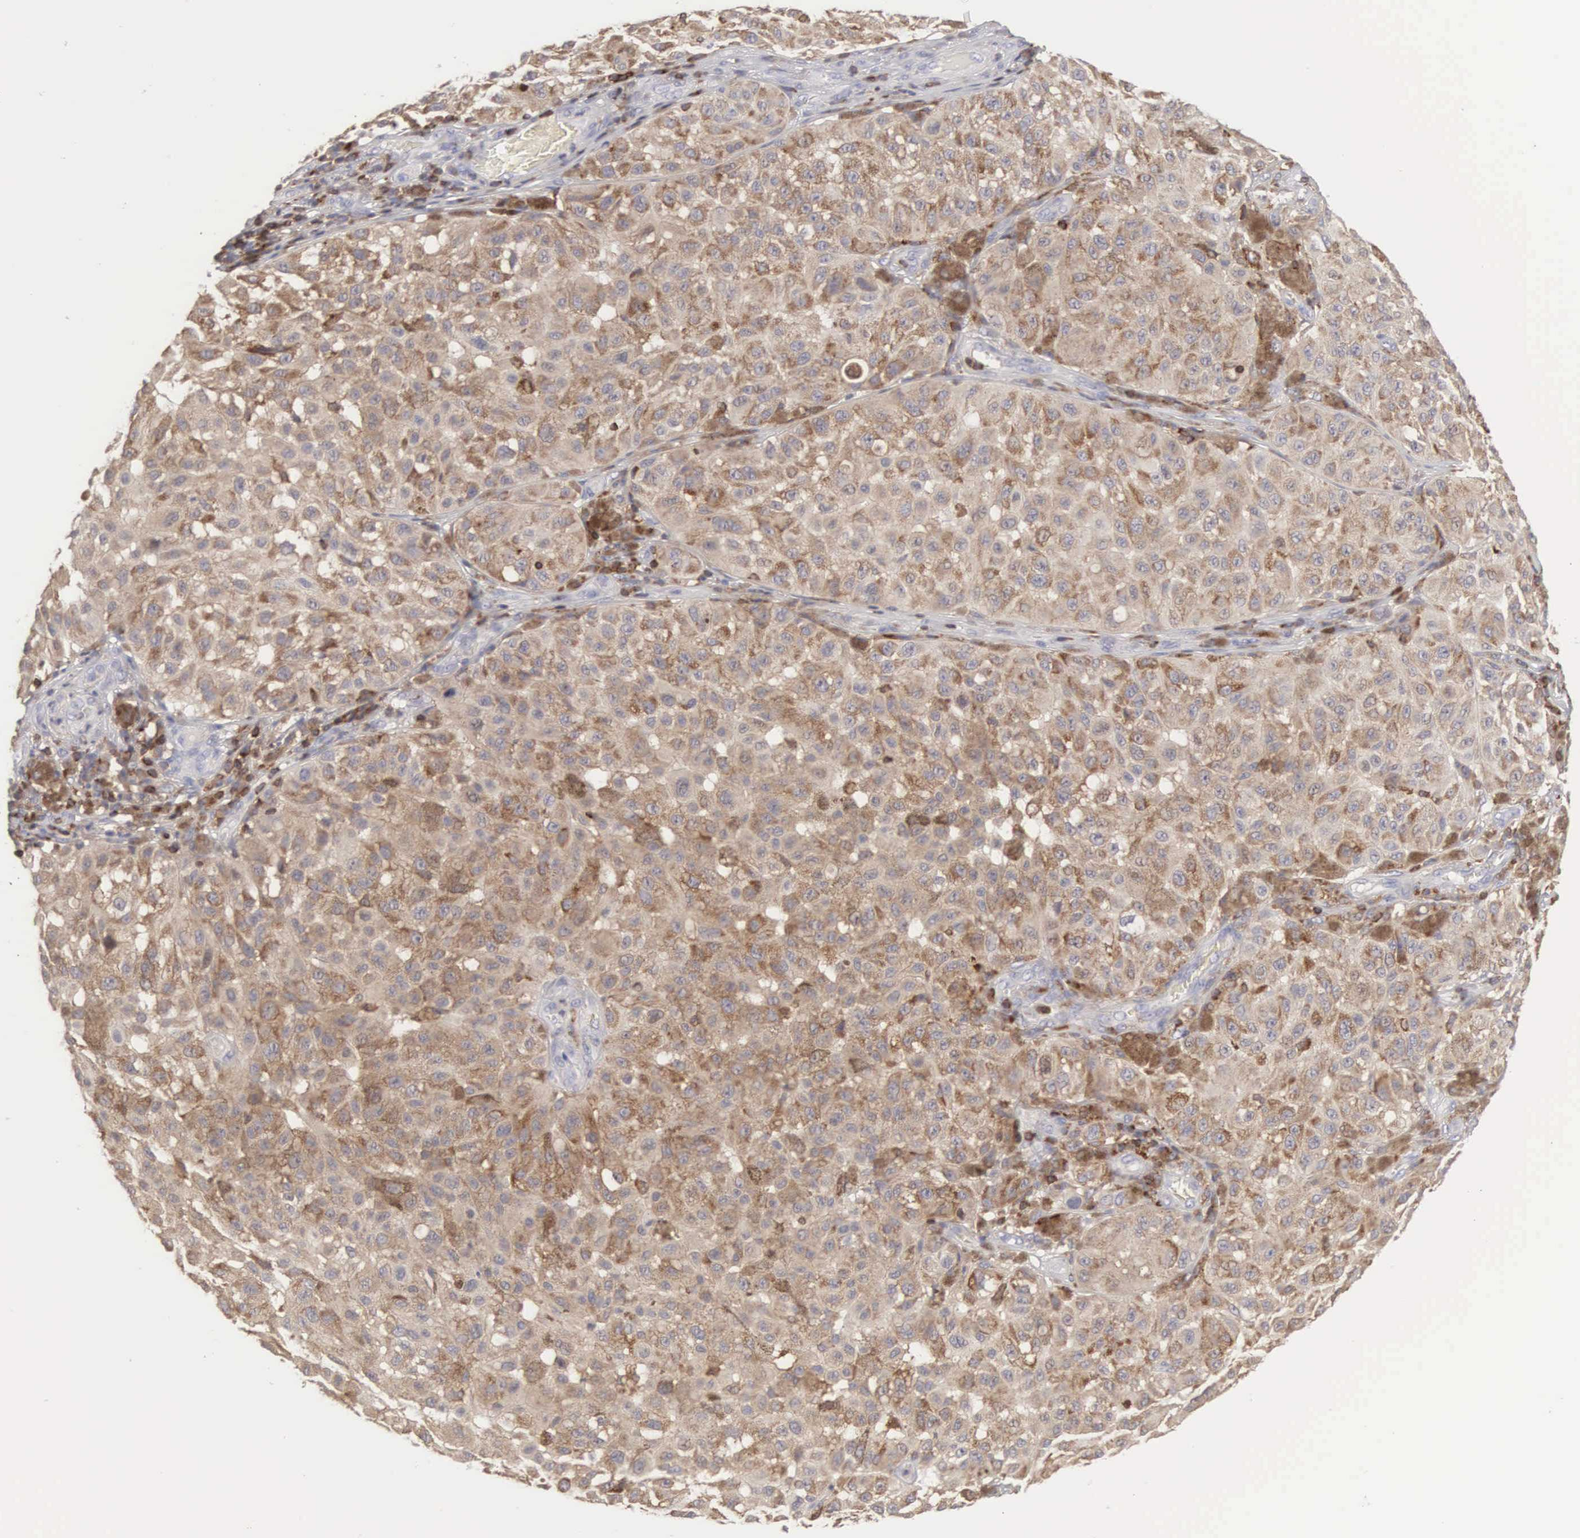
{"staining": {"intensity": "moderate", "quantity": ">75%", "location": "cytoplasmic/membranous"}, "tissue": "melanoma", "cell_type": "Tumor cells", "image_type": "cancer", "snomed": [{"axis": "morphology", "description": "Malignant melanoma, NOS"}, {"axis": "topography", "description": "Skin"}], "caption": "Moderate cytoplasmic/membranous expression is seen in about >75% of tumor cells in malignant melanoma.", "gene": "SH3BP1", "patient": {"sex": "female", "age": 64}}